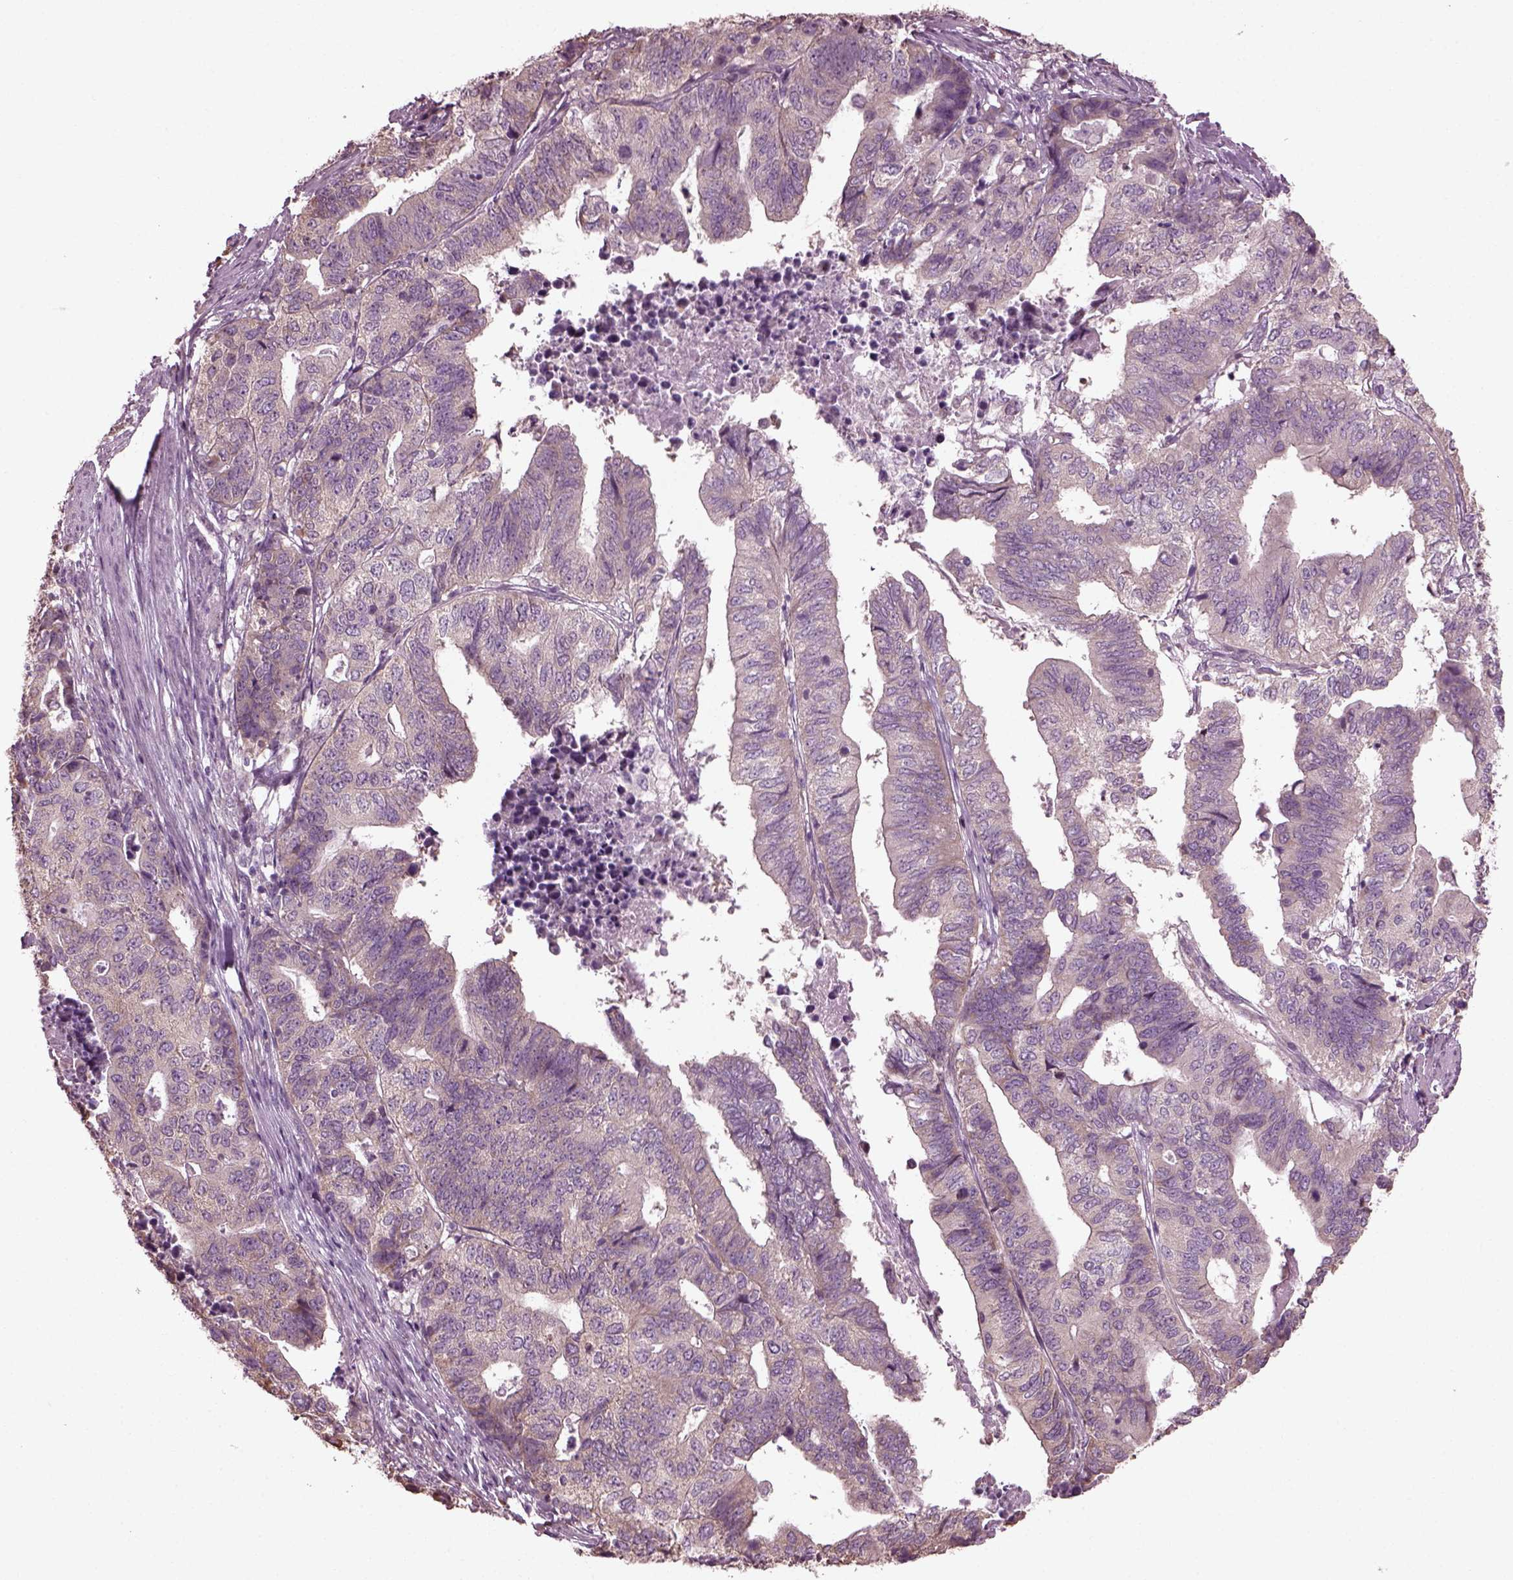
{"staining": {"intensity": "weak", "quantity": ">75%", "location": "cytoplasmic/membranous"}, "tissue": "stomach cancer", "cell_type": "Tumor cells", "image_type": "cancer", "snomed": [{"axis": "morphology", "description": "Adenocarcinoma, NOS"}, {"axis": "topography", "description": "Stomach, upper"}], "caption": "About >75% of tumor cells in stomach cancer (adenocarcinoma) demonstrate weak cytoplasmic/membranous protein positivity as visualized by brown immunohistochemical staining.", "gene": "CABP5", "patient": {"sex": "female", "age": 67}}